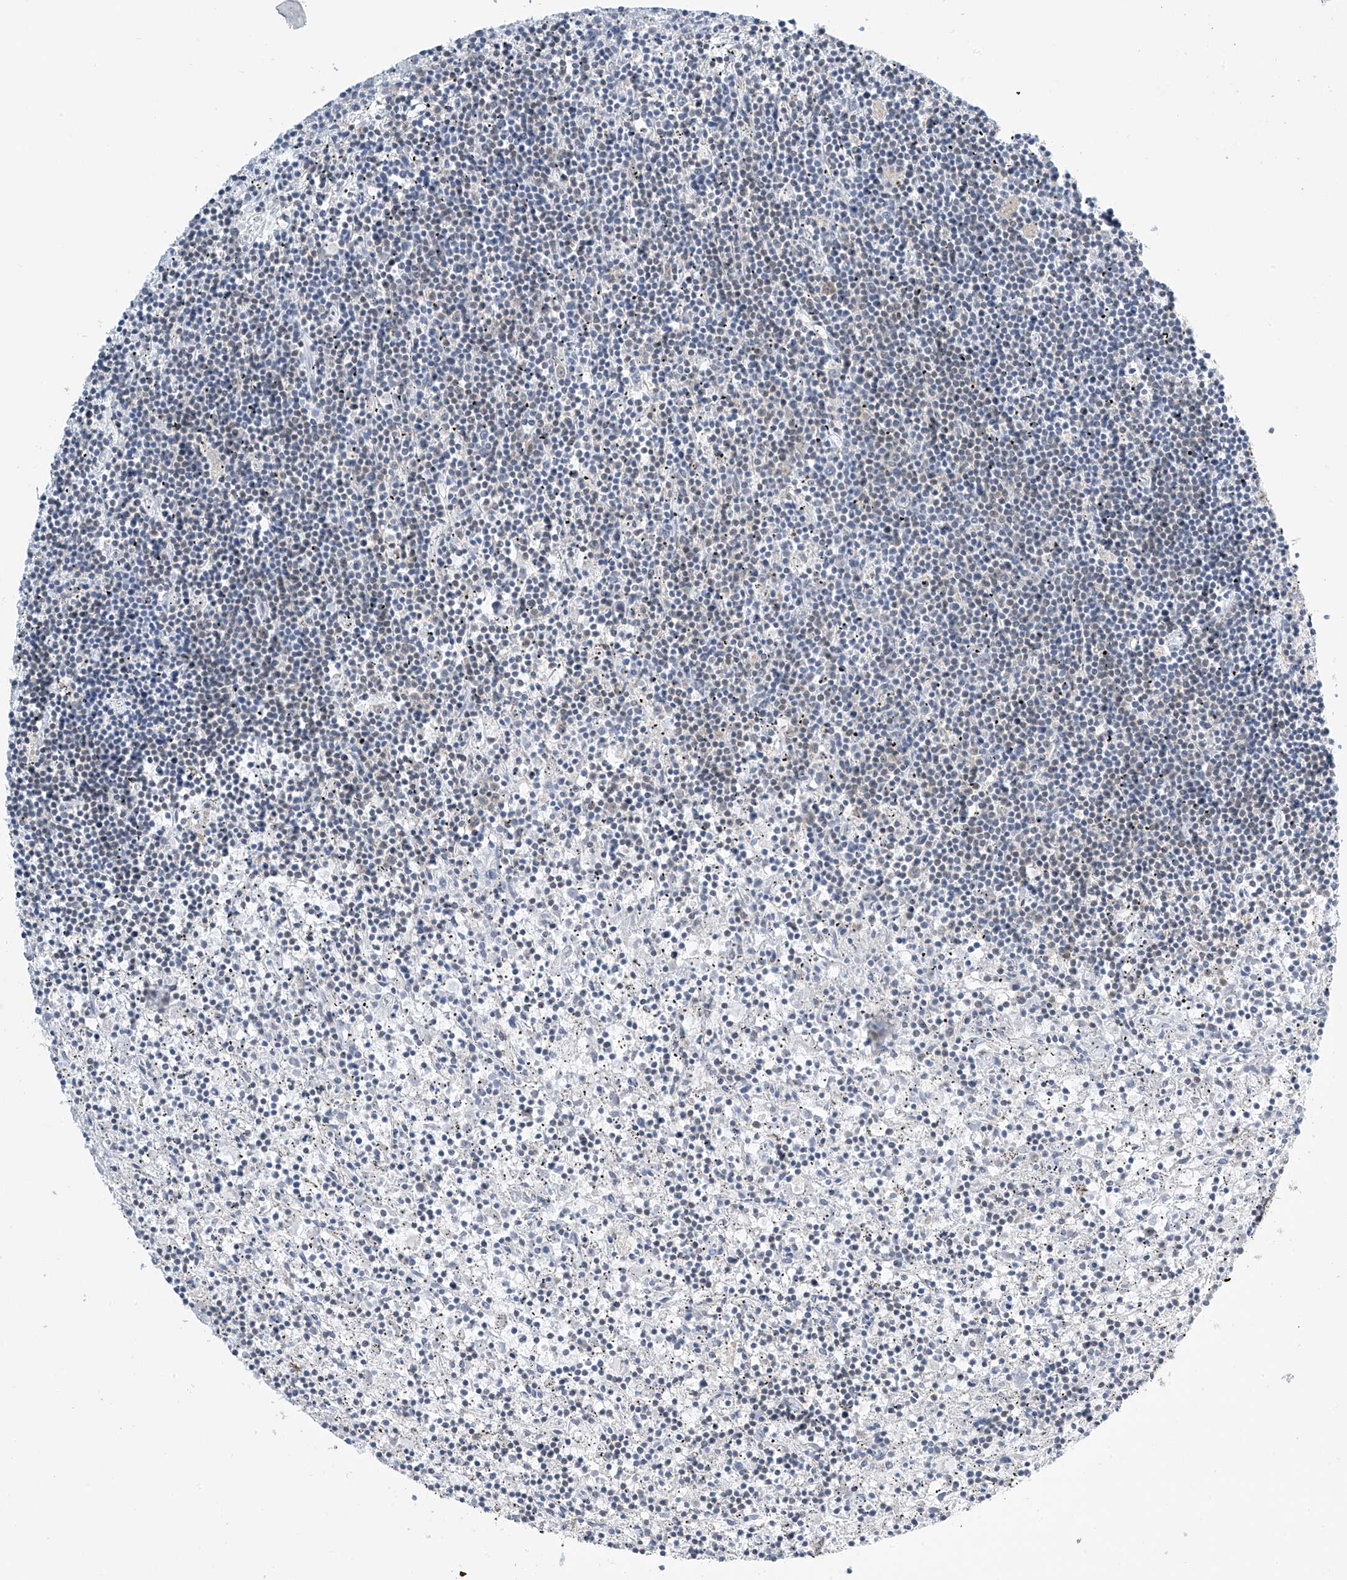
{"staining": {"intensity": "negative", "quantity": "none", "location": "none"}, "tissue": "lymphoma", "cell_type": "Tumor cells", "image_type": "cancer", "snomed": [{"axis": "morphology", "description": "Malignant lymphoma, non-Hodgkin's type, Low grade"}, {"axis": "topography", "description": "Spleen"}], "caption": "Lymphoma was stained to show a protein in brown. There is no significant expression in tumor cells.", "gene": "APLF", "patient": {"sex": "male", "age": 76}}